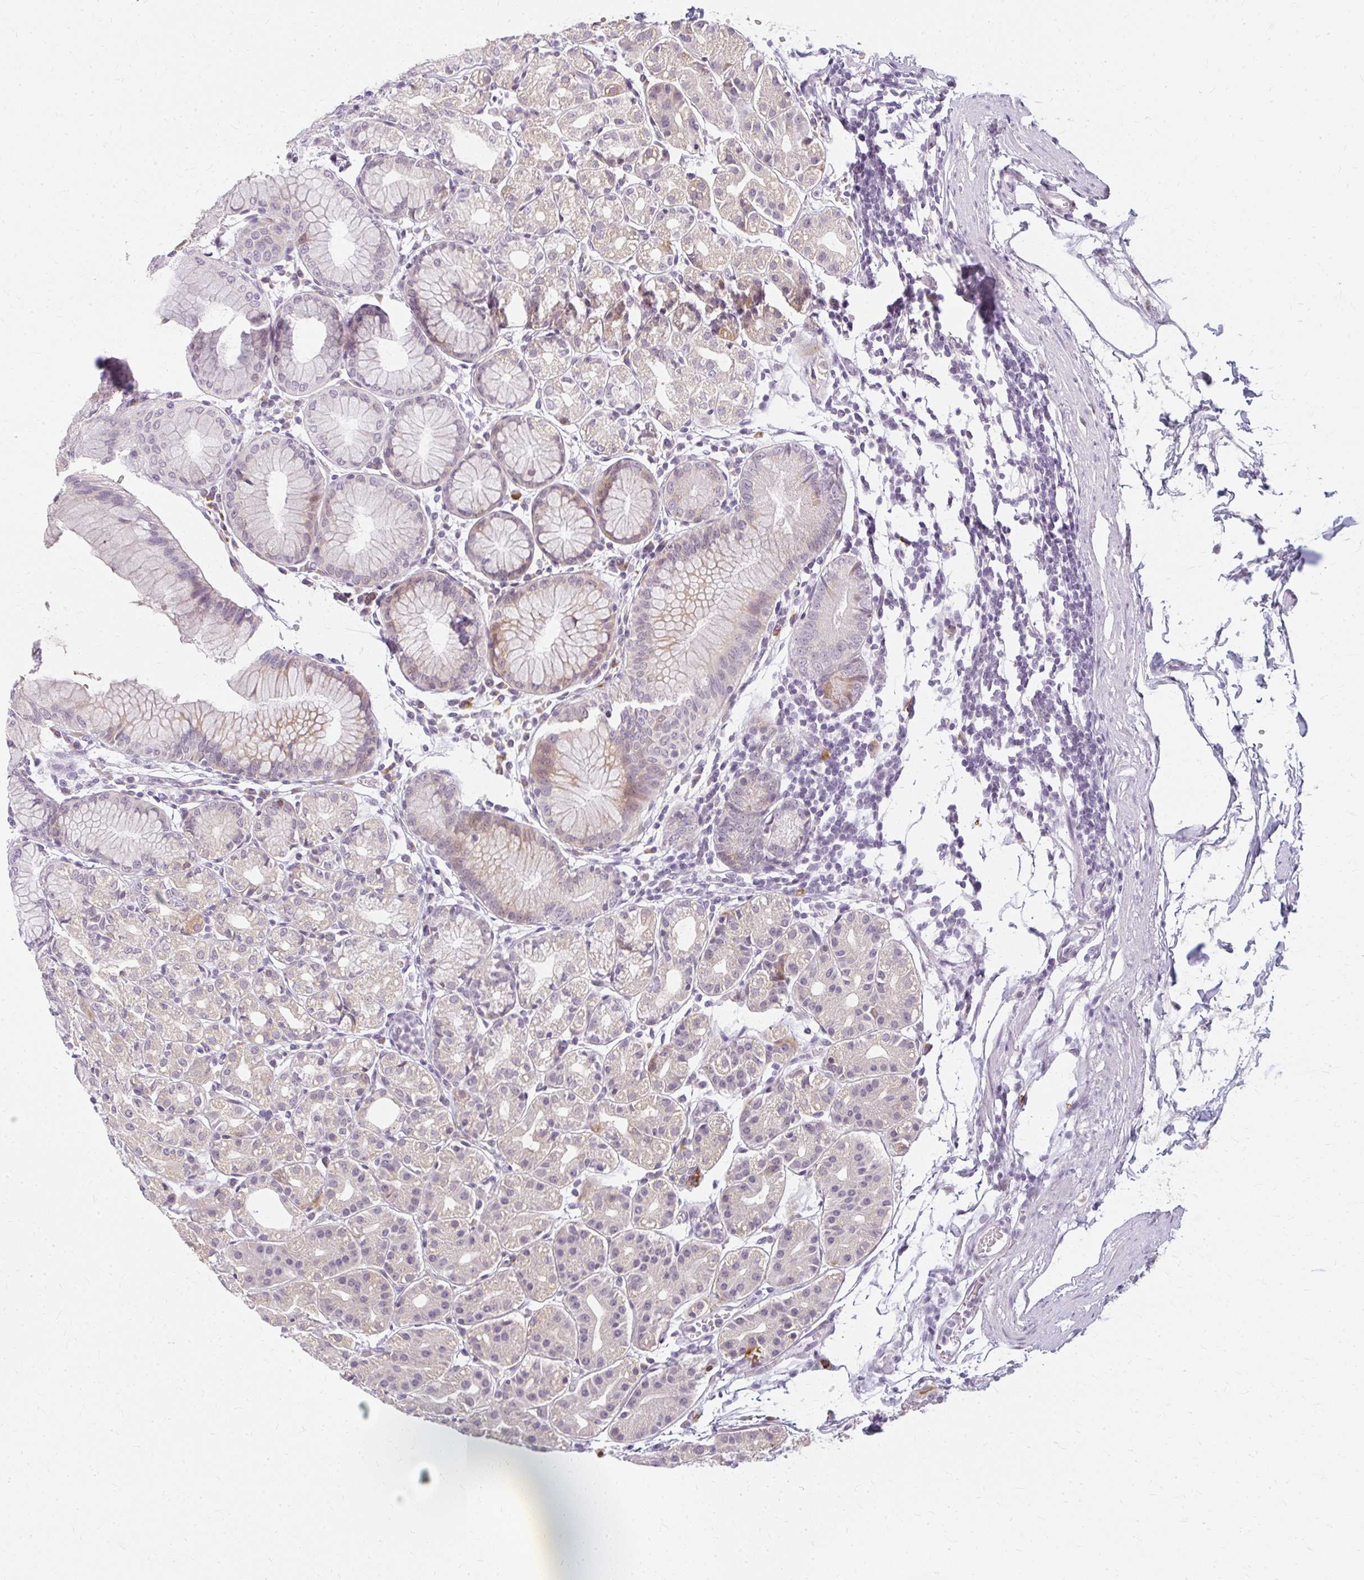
{"staining": {"intensity": "weak", "quantity": "<25%", "location": "cytoplasmic/membranous"}, "tissue": "stomach", "cell_type": "Glandular cells", "image_type": "normal", "snomed": [{"axis": "morphology", "description": "Normal tissue, NOS"}, {"axis": "topography", "description": "Stomach"}], "caption": "Immunohistochemical staining of normal human stomach demonstrates no significant expression in glandular cells.", "gene": "ZFYVE26", "patient": {"sex": "female", "age": 57}}